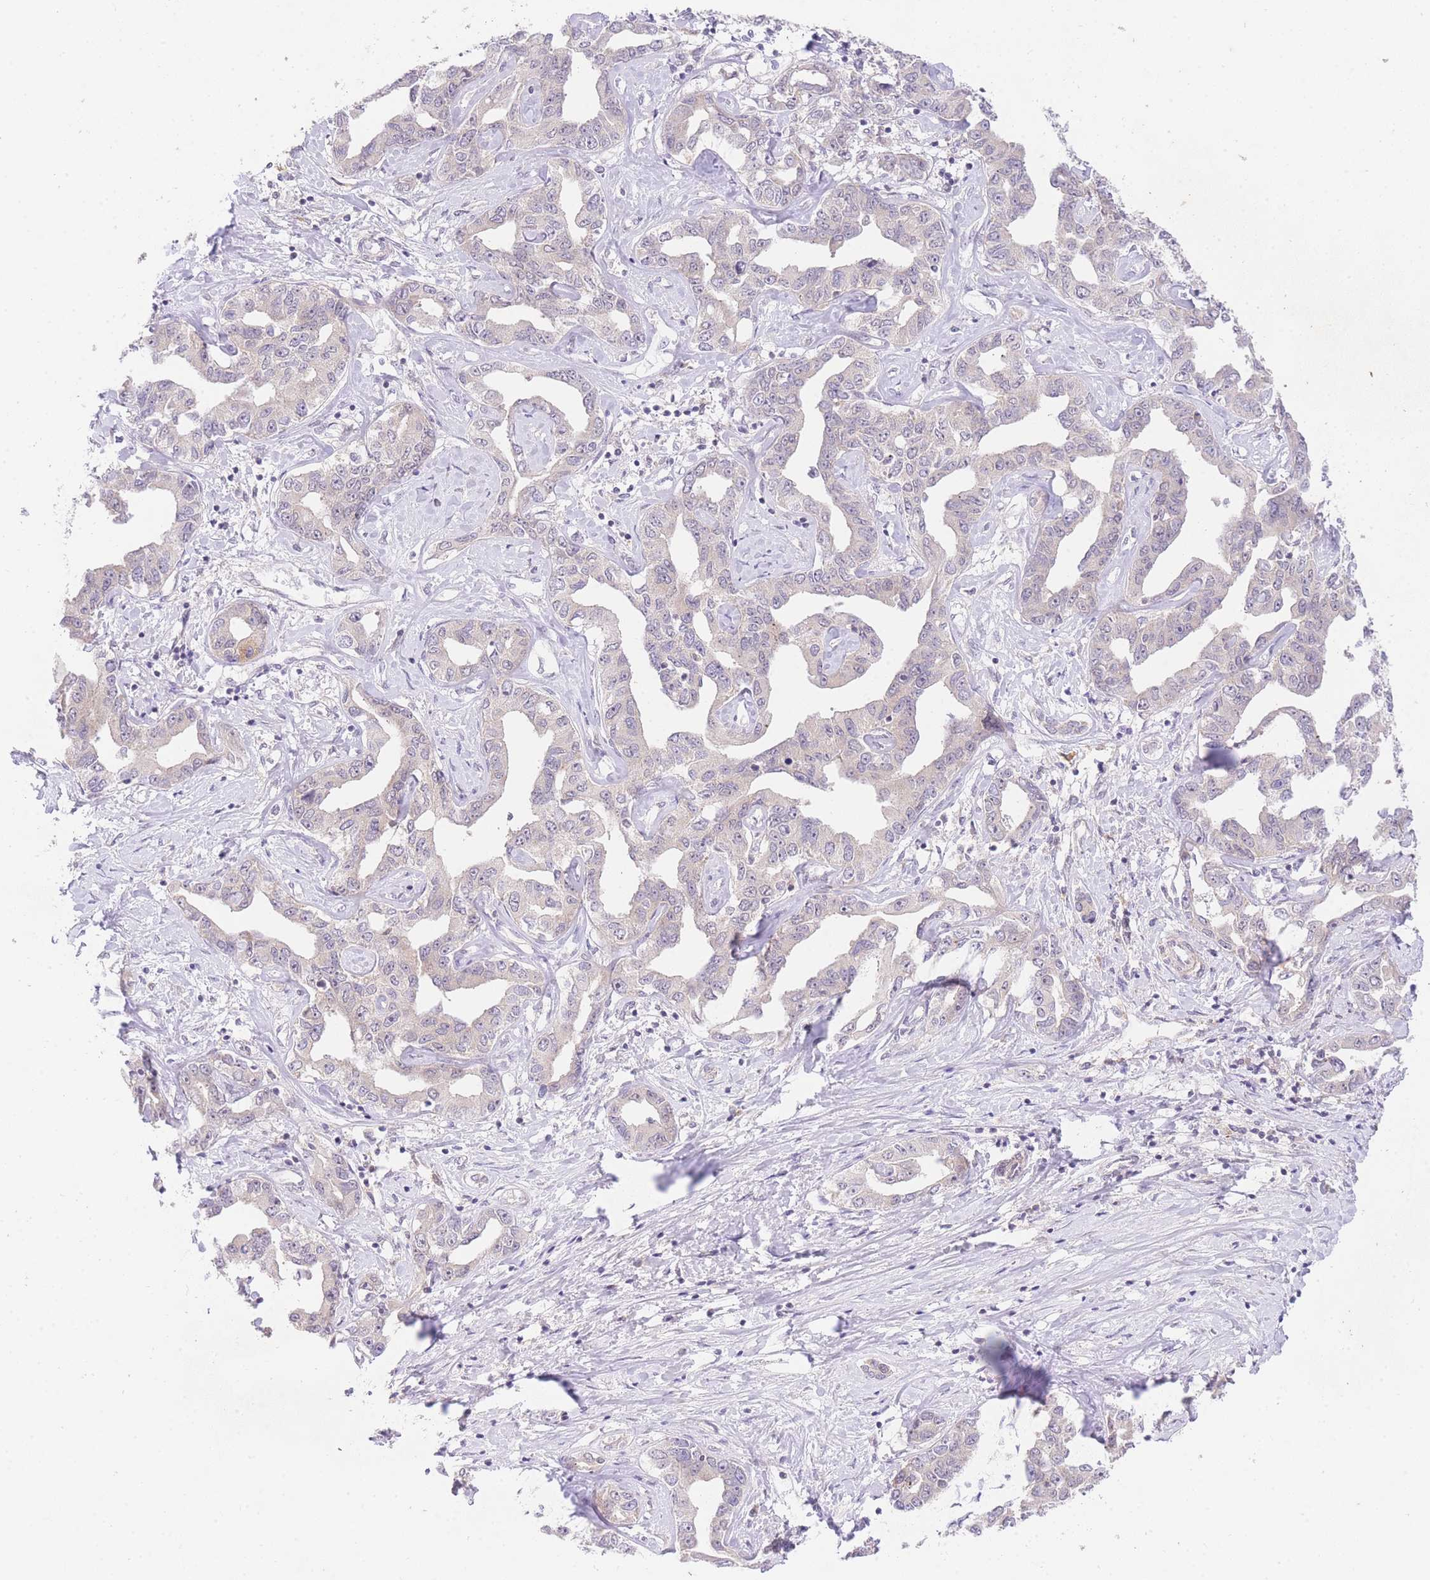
{"staining": {"intensity": "negative", "quantity": "none", "location": "none"}, "tissue": "liver cancer", "cell_type": "Tumor cells", "image_type": "cancer", "snomed": [{"axis": "morphology", "description": "Cholangiocarcinoma"}, {"axis": "topography", "description": "Liver"}], "caption": "Tumor cells are negative for protein expression in human liver cancer (cholangiocarcinoma).", "gene": "SLC25A33", "patient": {"sex": "male", "age": 59}}